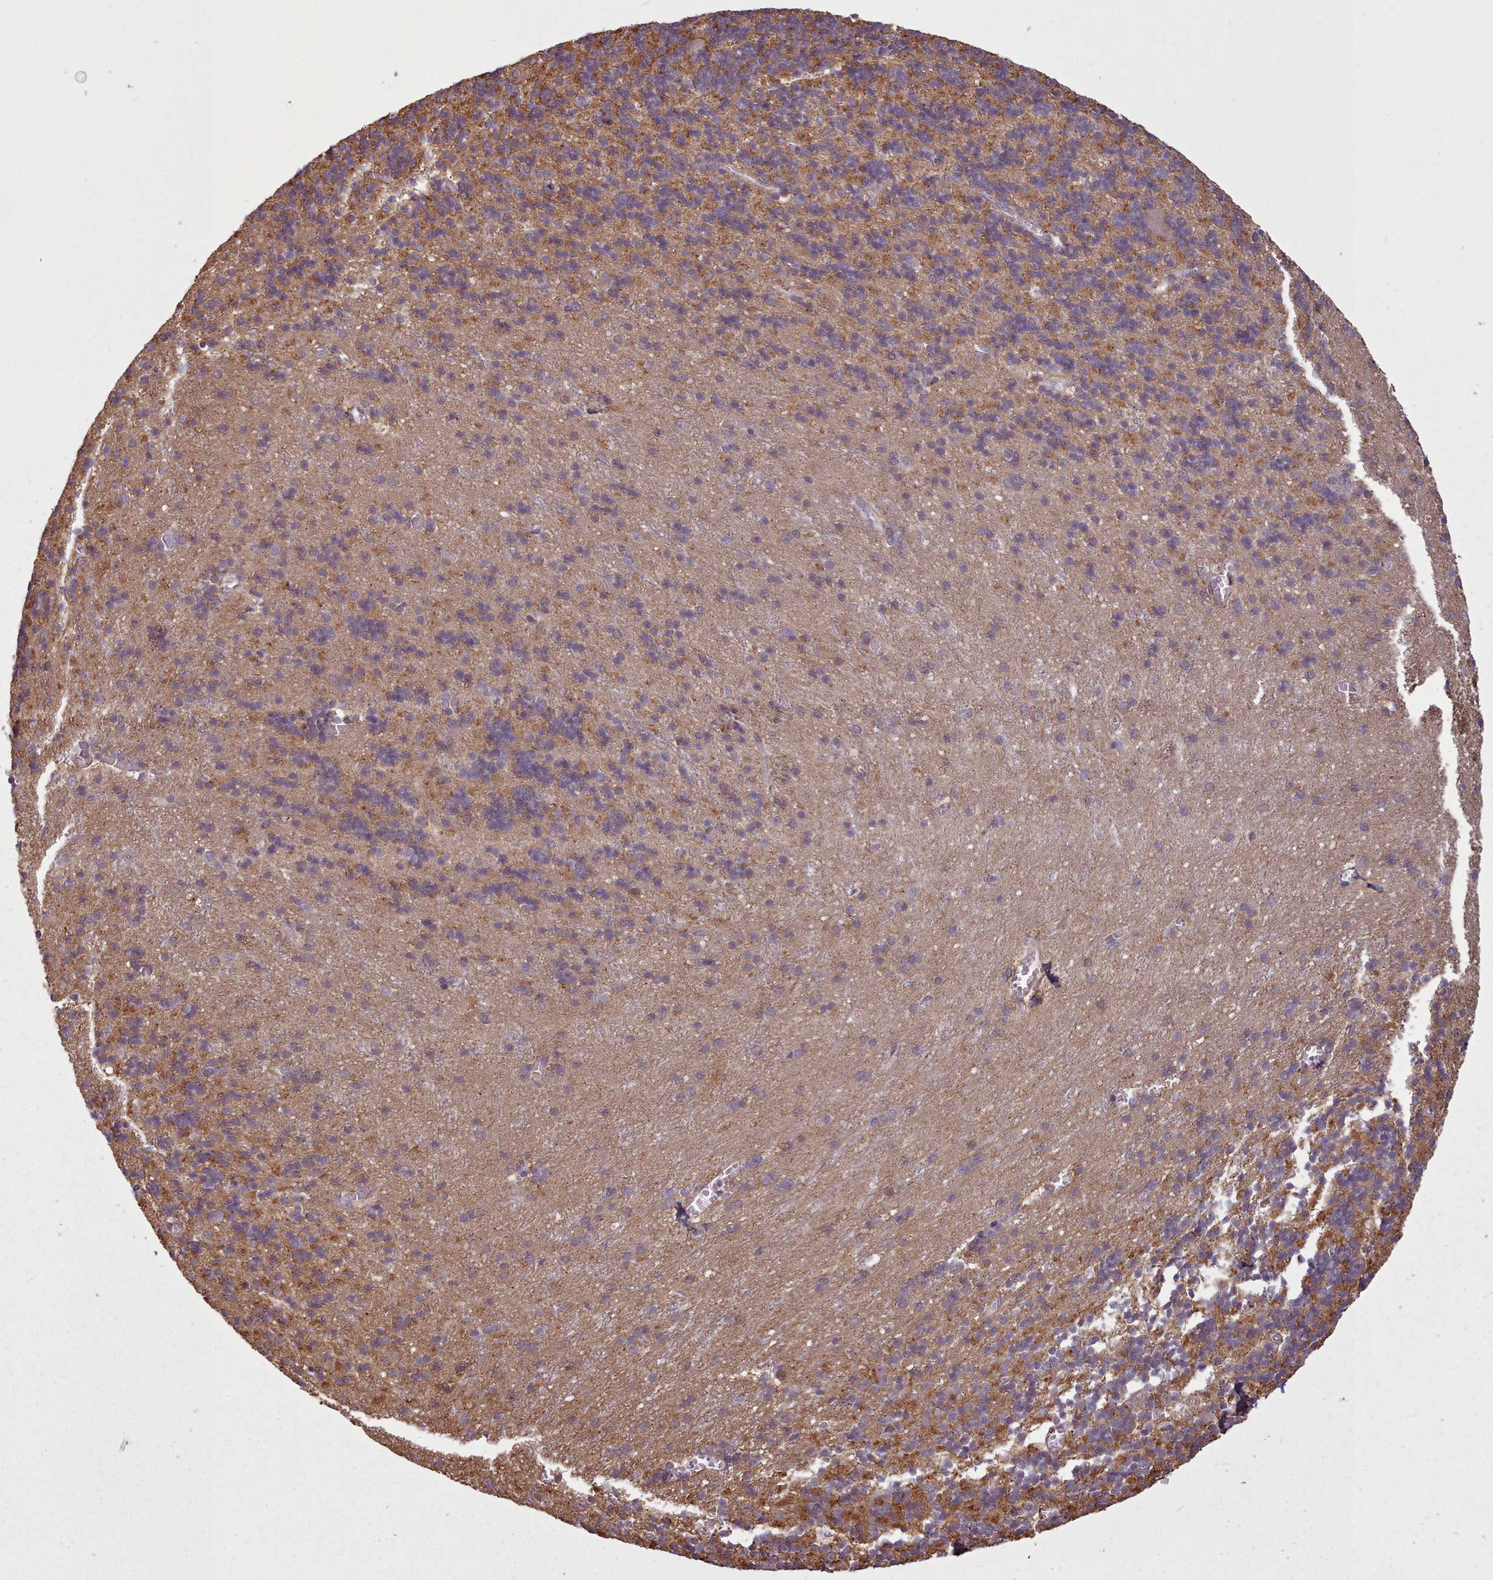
{"staining": {"intensity": "moderate", "quantity": "25%-75%", "location": "cytoplasmic/membranous"}, "tissue": "cerebellum", "cell_type": "Cells in granular layer", "image_type": "normal", "snomed": [{"axis": "morphology", "description": "Normal tissue, NOS"}, {"axis": "topography", "description": "Cerebellum"}], "caption": "Immunohistochemical staining of normal human cerebellum reveals 25%-75% levels of moderate cytoplasmic/membranous protein positivity in approximately 25%-75% of cells in granular layer. The staining is performed using DAB (3,3'-diaminobenzidine) brown chromogen to label protein expression. The nuclei are counter-stained blue using hematoxylin.", "gene": "ZMYM4", "patient": {"sex": "male", "age": 37}}